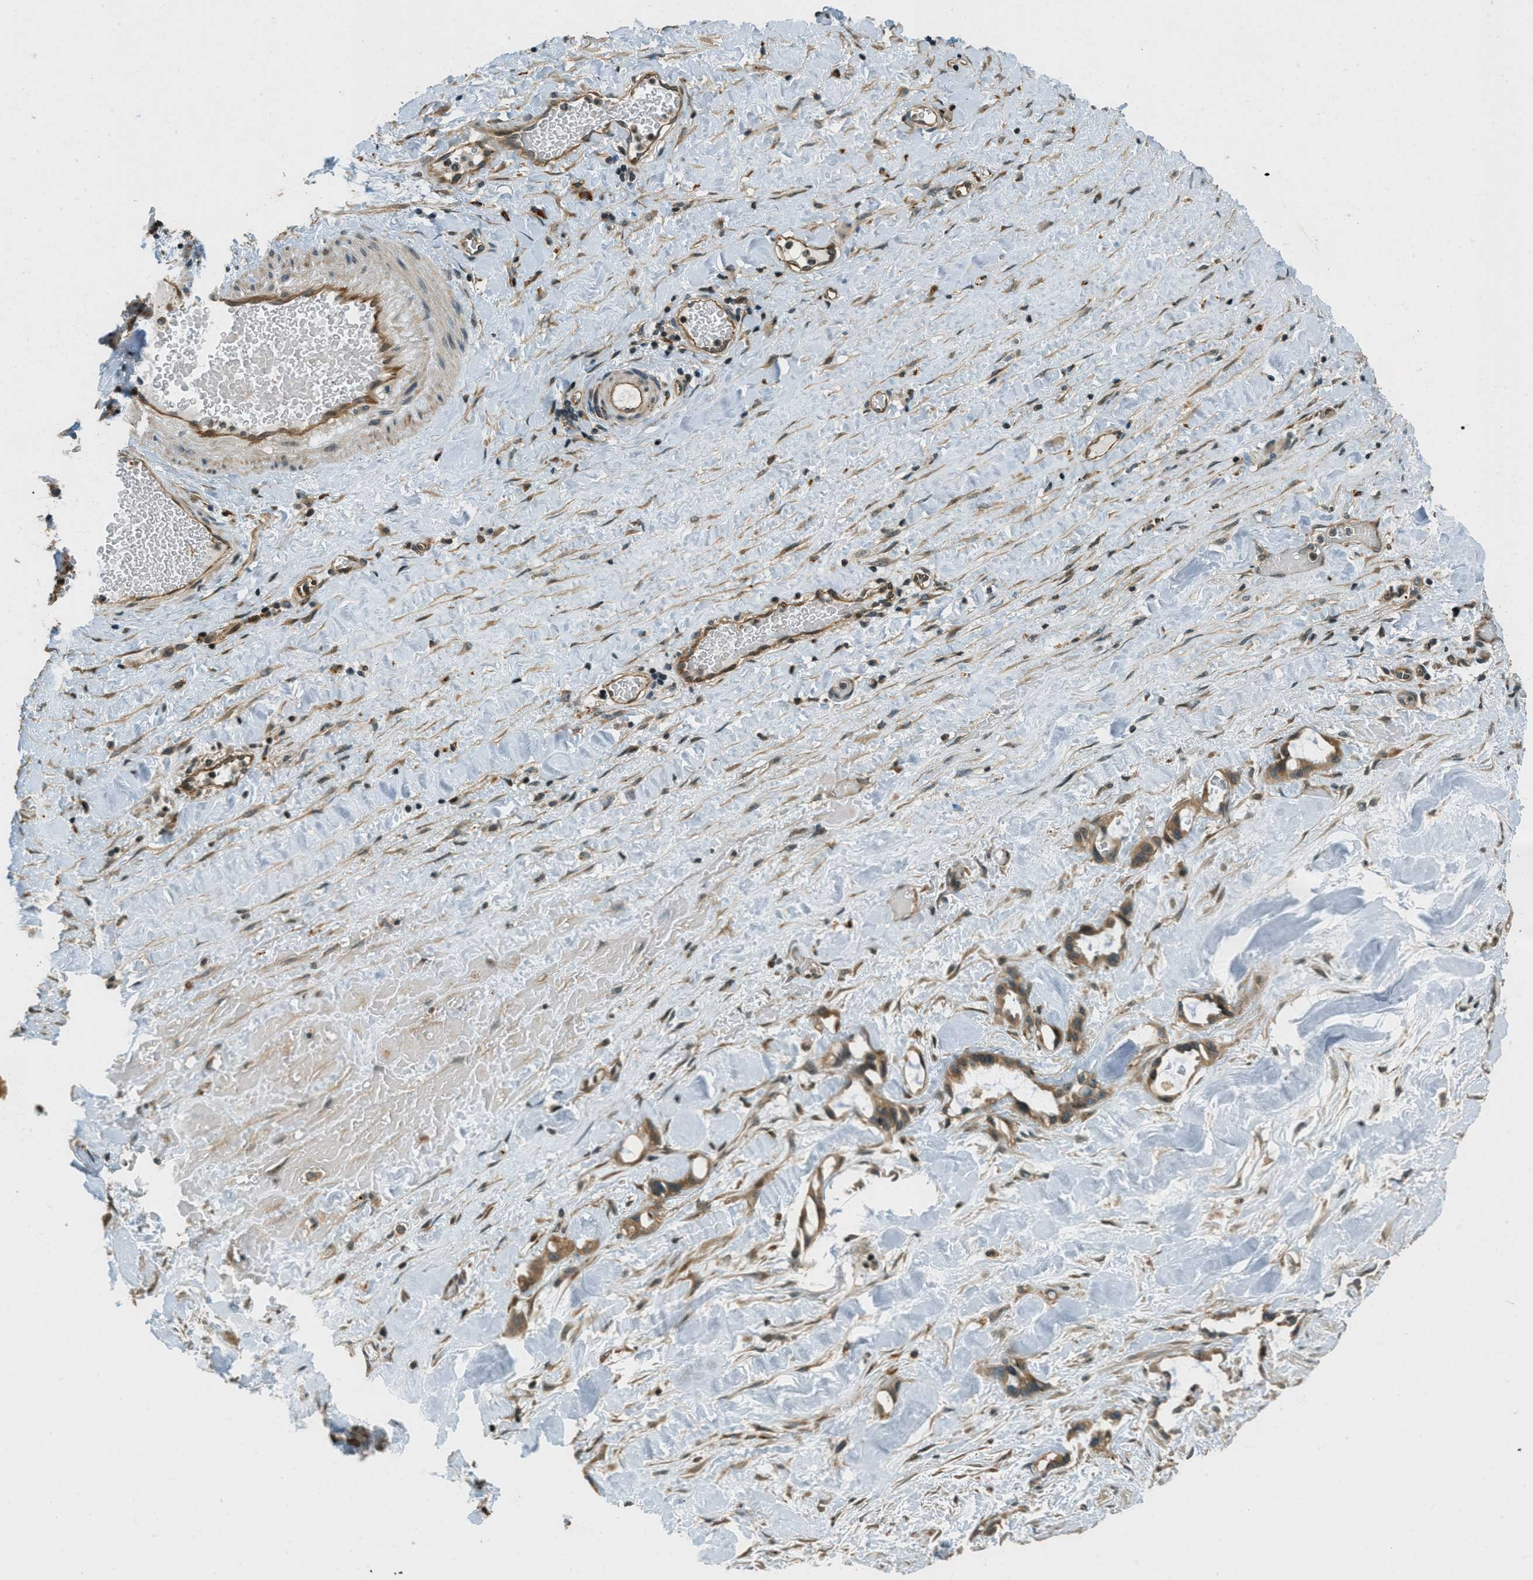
{"staining": {"intensity": "moderate", "quantity": ">75%", "location": "cytoplasmic/membranous"}, "tissue": "liver cancer", "cell_type": "Tumor cells", "image_type": "cancer", "snomed": [{"axis": "morphology", "description": "Cholangiocarcinoma"}, {"axis": "topography", "description": "Liver"}], "caption": "Immunohistochemical staining of human liver cancer shows medium levels of moderate cytoplasmic/membranous expression in about >75% of tumor cells.", "gene": "PTPN23", "patient": {"sex": "female", "age": 65}}